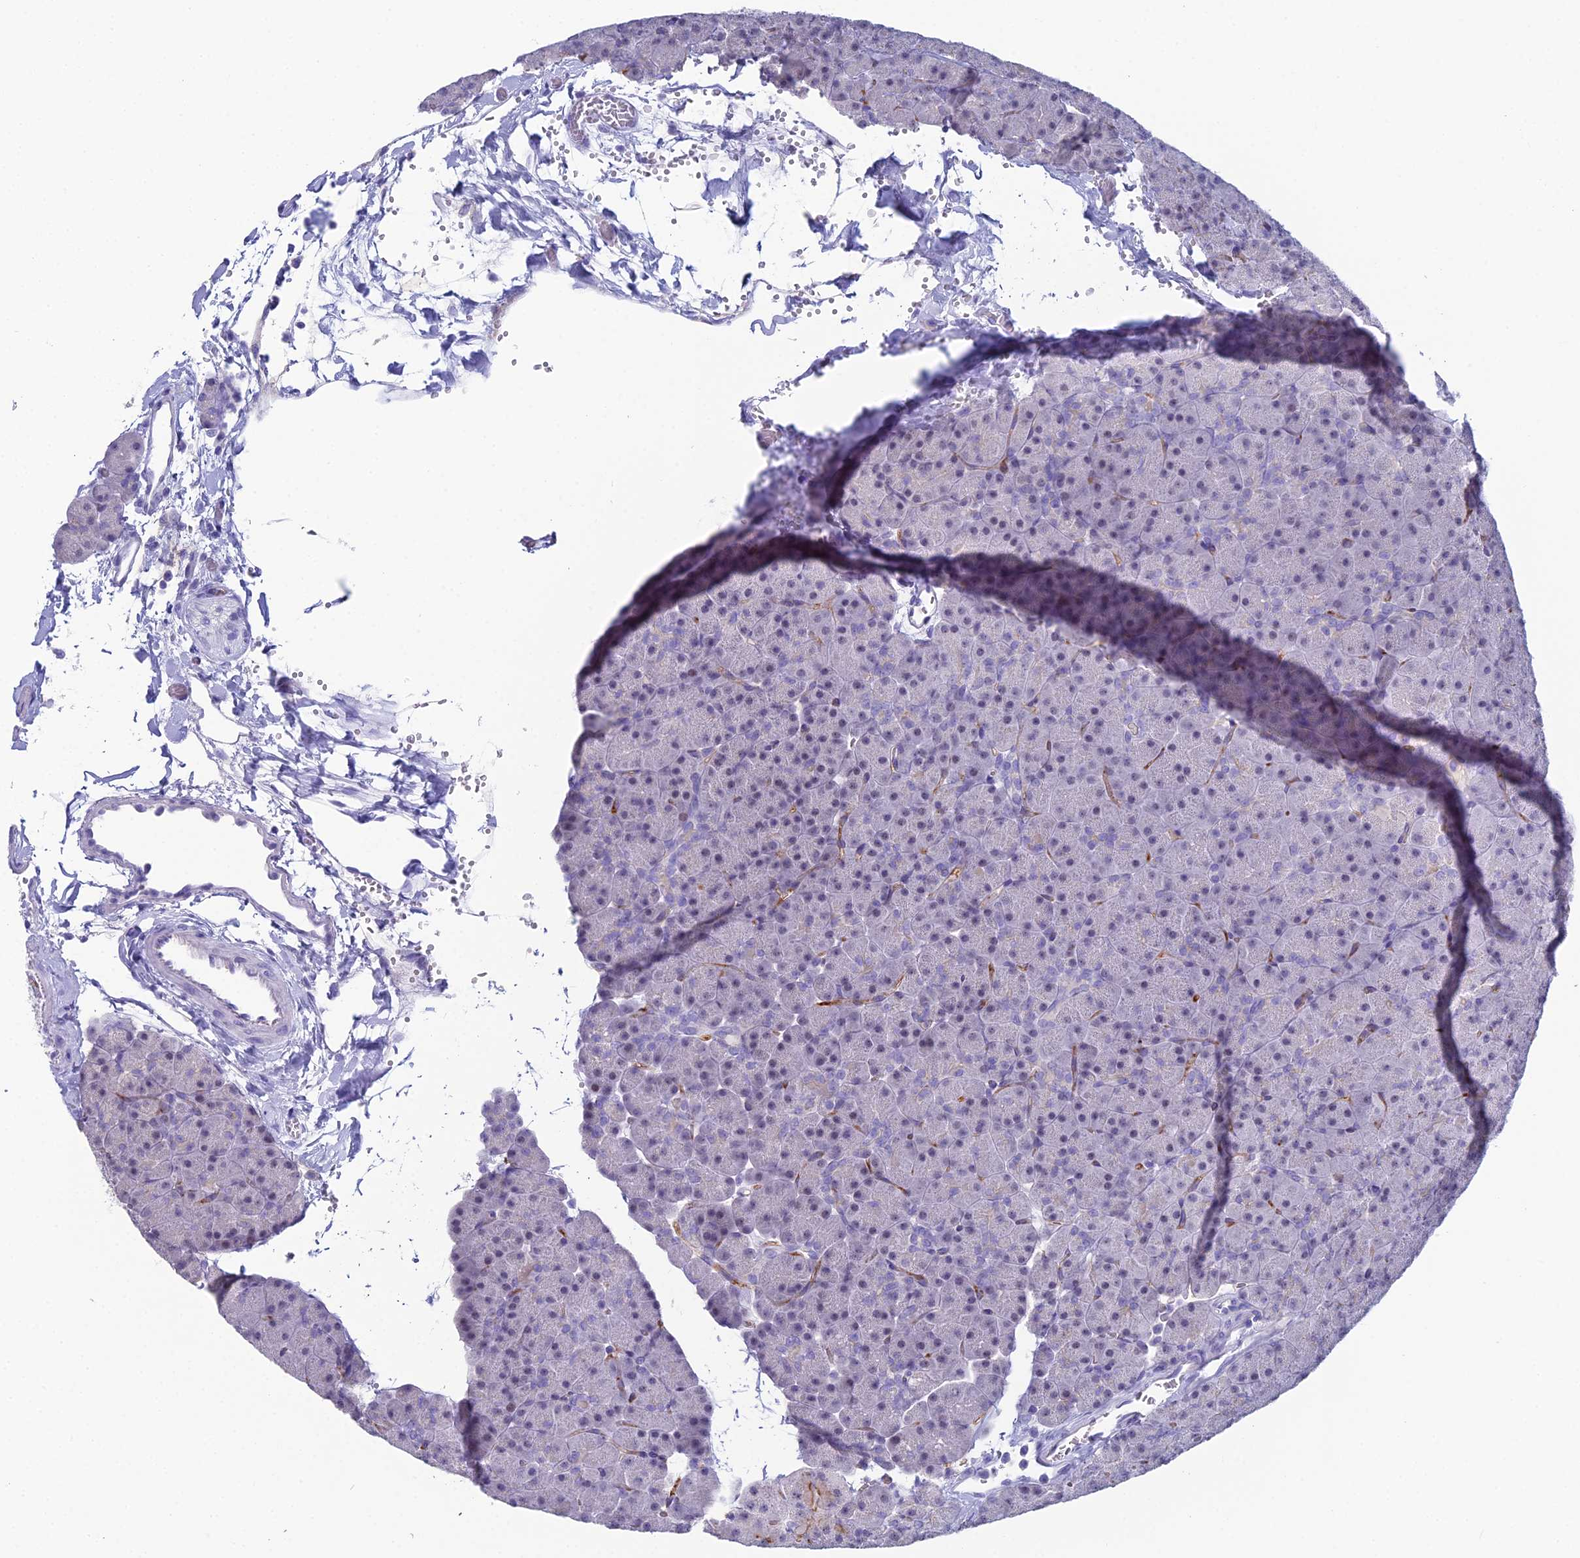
{"staining": {"intensity": "negative", "quantity": "none", "location": "none"}, "tissue": "pancreas", "cell_type": "Exocrine glandular cells", "image_type": "normal", "snomed": [{"axis": "morphology", "description": "Normal tissue, NOS"}, {"axis": "topography", "description": "Pancreas"}], "caption": "The image reveals no significant expression in exocrine glandular cells of pancreas.", "gene": "ACE", "patient": {"sex": "male", "age": 36}}